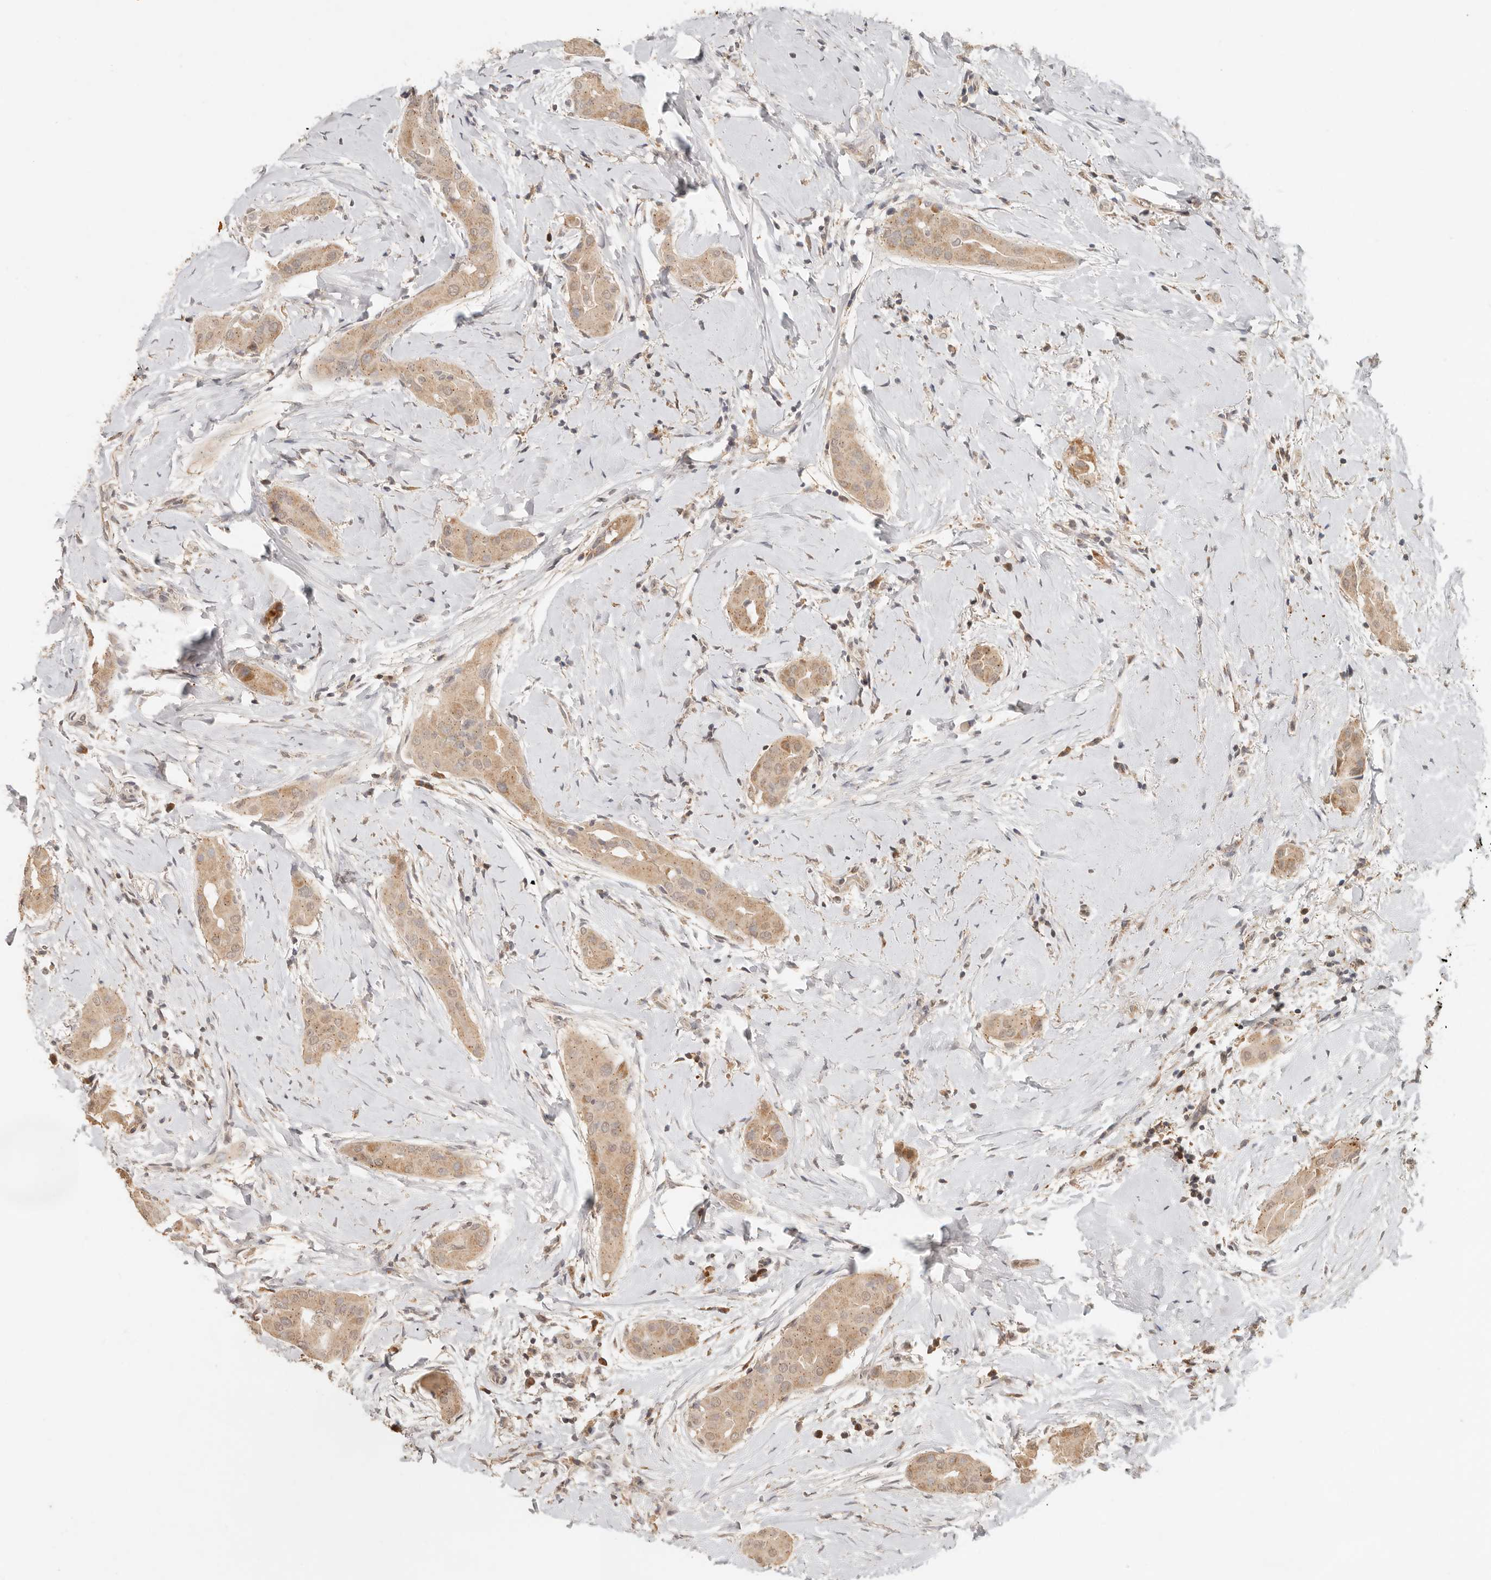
{"staining": {"intensity": "moderate", "quantity": ">75%", "location": "cytoplasmic/membranous"}, "tissue": "thyroid cancer", "cell_type": "Tumor cells", "image_type": "cancer", "snomed": [{"axis": "morphology", "description": "Papillary adenocarcinoma, NOS"}, {"axis": "topography", "description": "Thyroid gland"}], "caption": "Approximately >75% of tumor cells in human papillary adenocarcinoma (thyroid) reveal moderate cytoplasmic/membranous protein positivity as visualized by brown immunohistochemical staining.", "gene": "LMO4", "patient": {"sex": "male", "age": 33}}